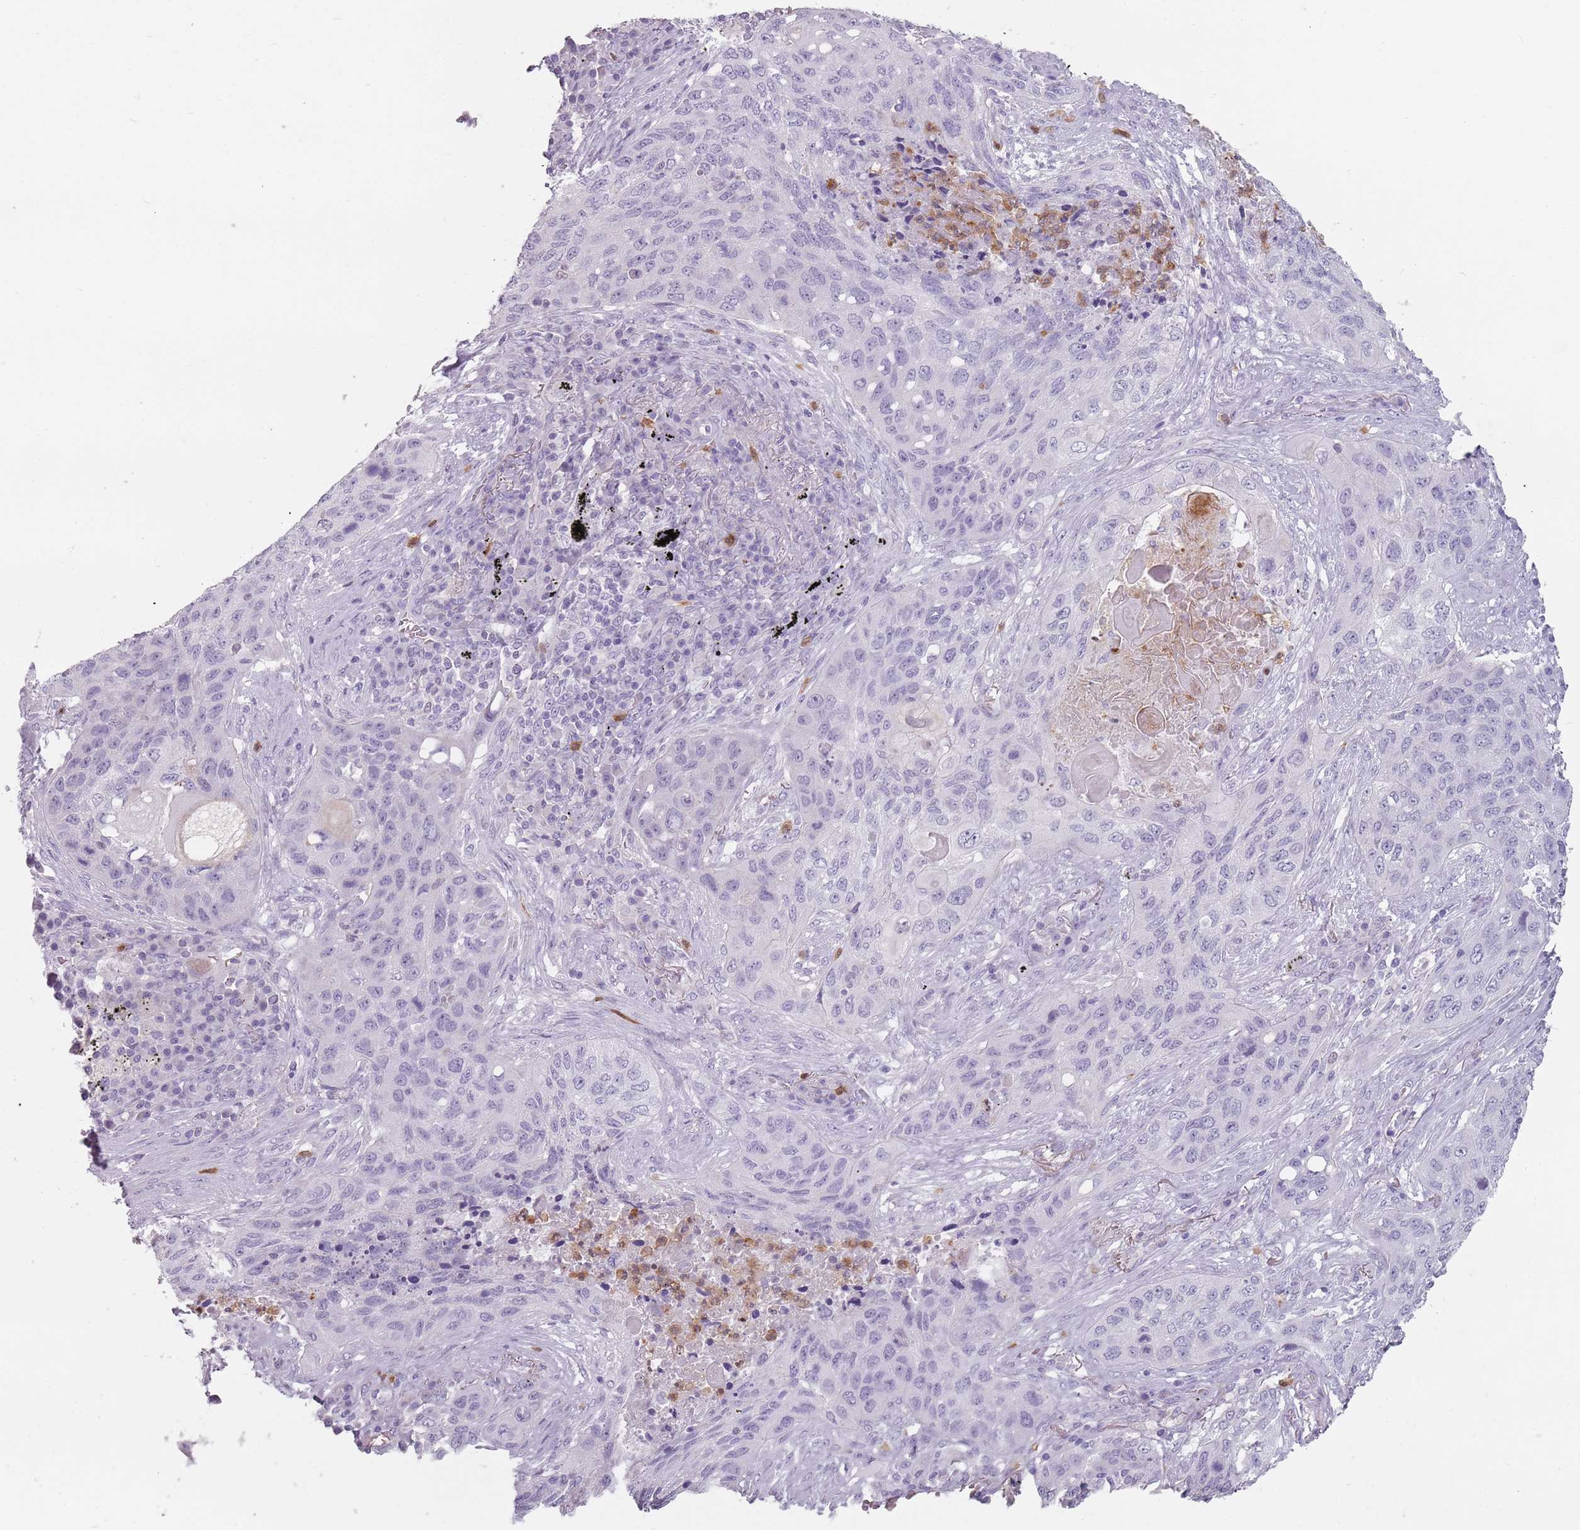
{"staining": {"intensity": "negative", "quantity": "none", "location": "none"}, "tissue": "lung cancer", "cell_type": "Tumor cells", "image_type": "cancer", "snomed": [{"axis": "morphology", "description": "Squamous cell carcinoma, NOS"}, {"axis": "topography", "description": "Lung"}], "caption": "High power microscopy photomicrograph of an immunohistochemistry micrograph of squamous cell carcinoma (lung), revealing no significant positivity in tumor cells.", "gene": "ZNF584", "patient": {"sex": "female", "age": 63}}